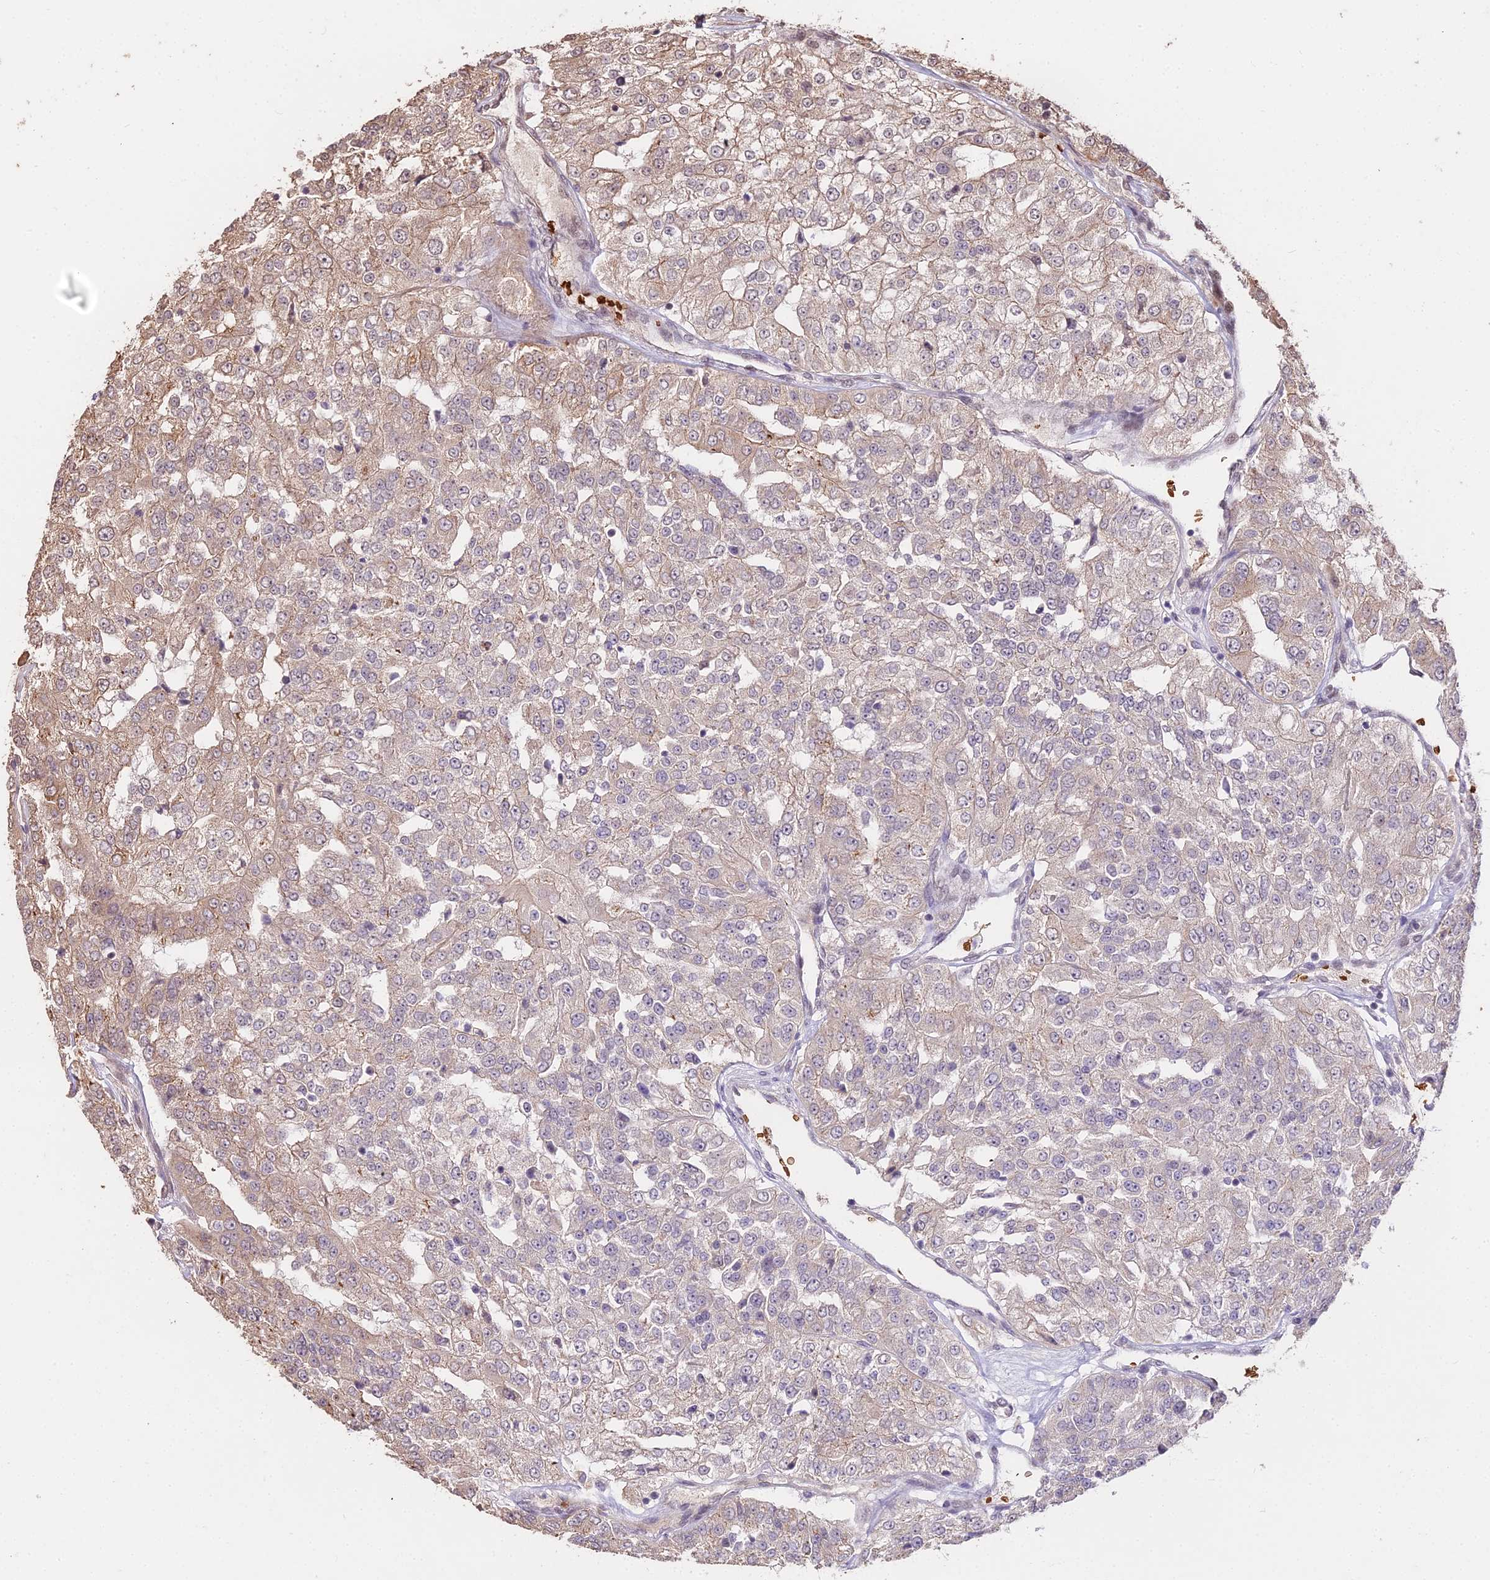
{"staining": {"intensity": "weak", "quantity": "25%-75%", "location": "cytoplasmic/membranous"}, "tissue": "renal cancer", "cell_type": "Tumor cells", "image_type": "cancer", "snomed": [{"axis": "morphology", "description": "Adenocarcinoma, NOS"}, {"axis": "topography", "description": "Kidney"}], "caption": "The histopathology image displays a brown stain indicating the presence of a protein in the cytoplasmic/membranous of tumor cells in renal cancer (adenocarcinoma).", "gene": "ZDBF2", "patient": {"sex": "female", "age": 63}}